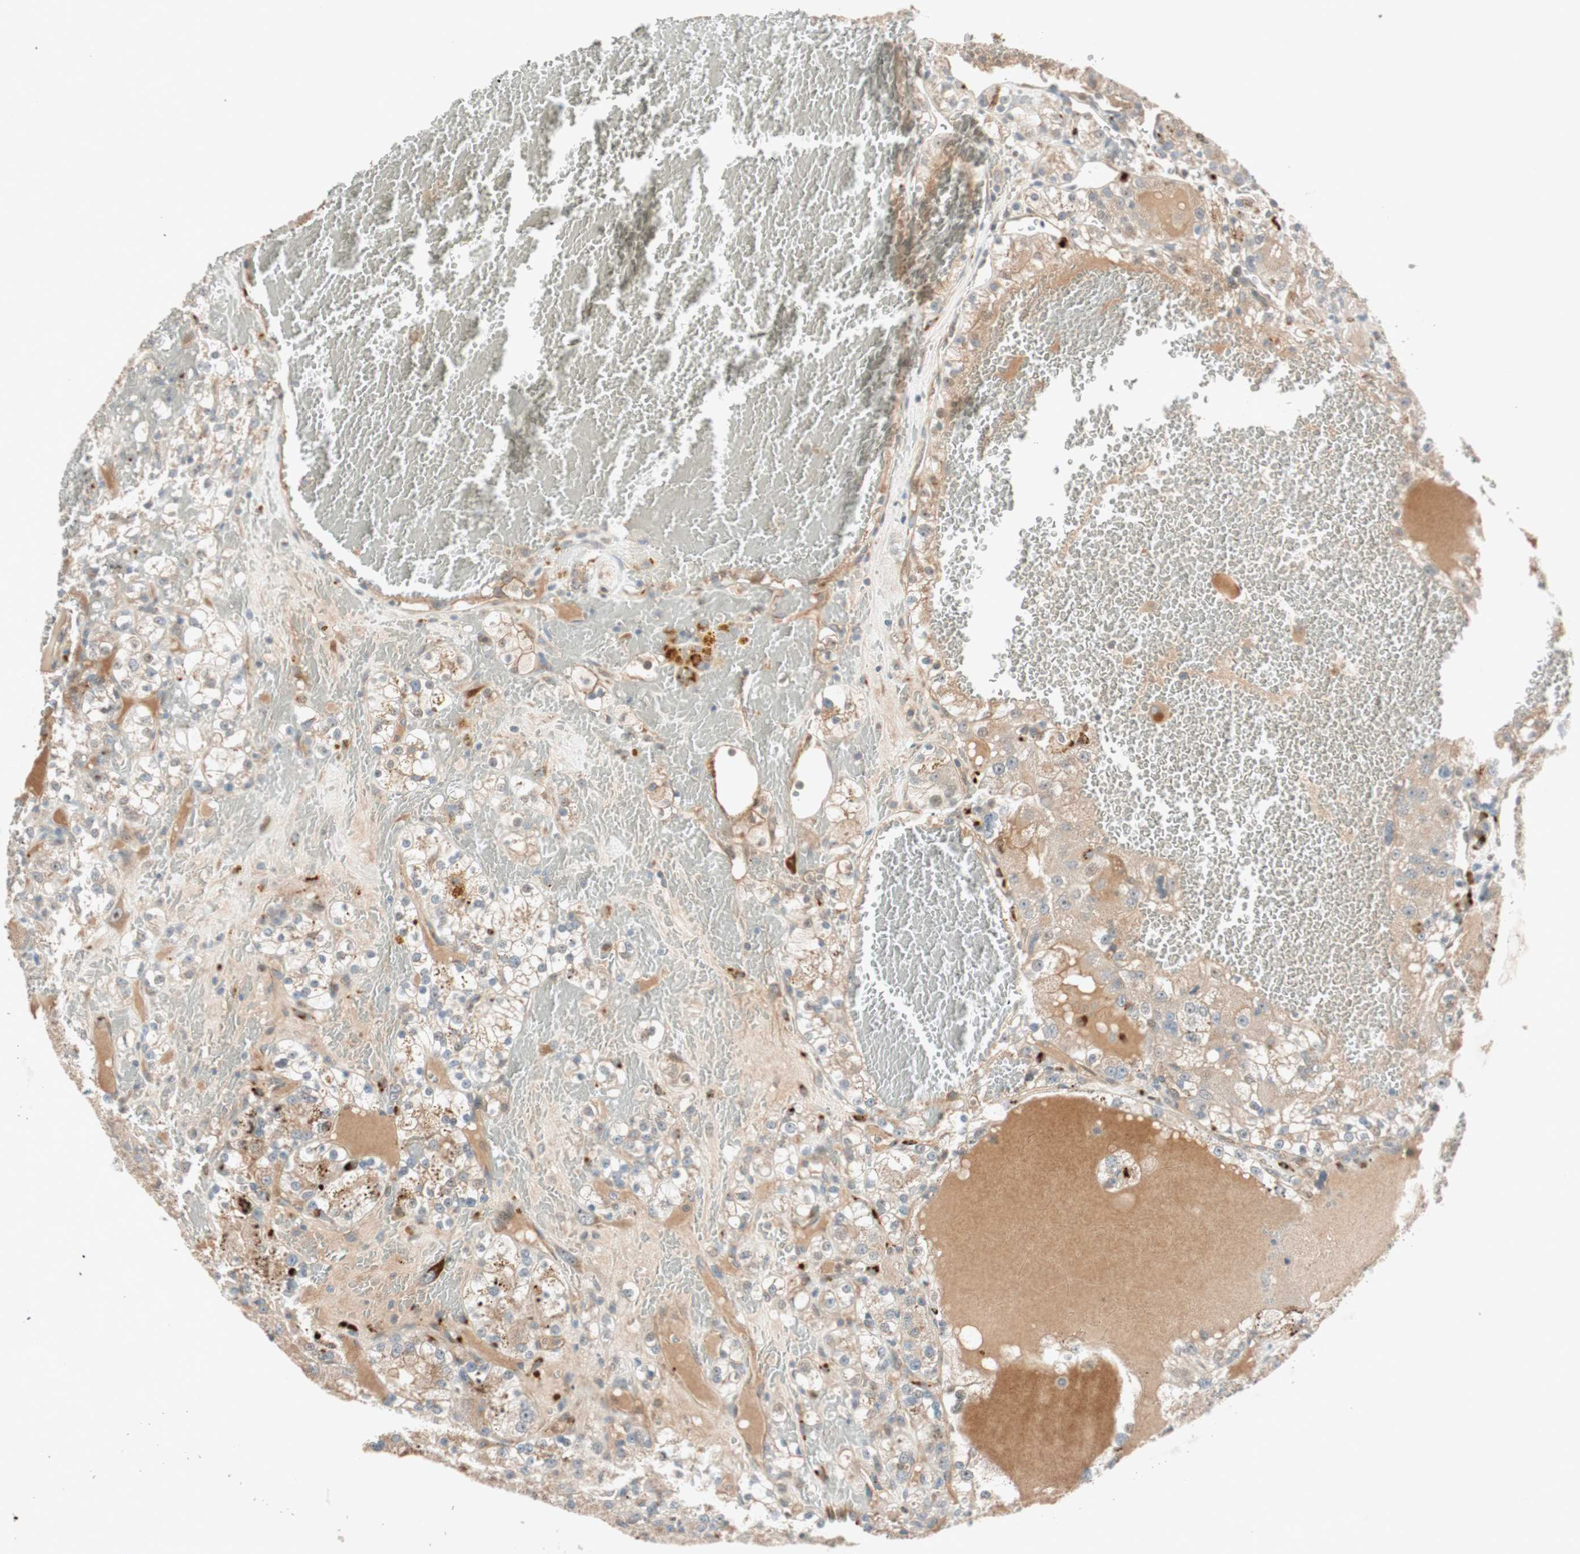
{"staining": {"intensity": "weak", "quantity": ">75%", "location": "cytoplasmic/membranous"}, "tissue": "renal cancer", "cell_type": "Tumor cells", "image_type": "cancer", "snomed": [{"axis": "morphology", "description": "Normal tissue, NOS"}, {"axis": "morphology", "description": "Adenocarcinoma, NOS"}, {"axis": "topography", "description": "Kidney"}], "caption": "This photomicrograph exhibits renal adenocarcinoma stained with immunohistochemistry (IHC) to label a protein in brown. The cytoplasmic/membranous of tumor cells show weak positivity for the protein. Nuclei are counter-stained blue.", "gene": "EPHA6", "patient": {"sex": "male", "age": 61}}